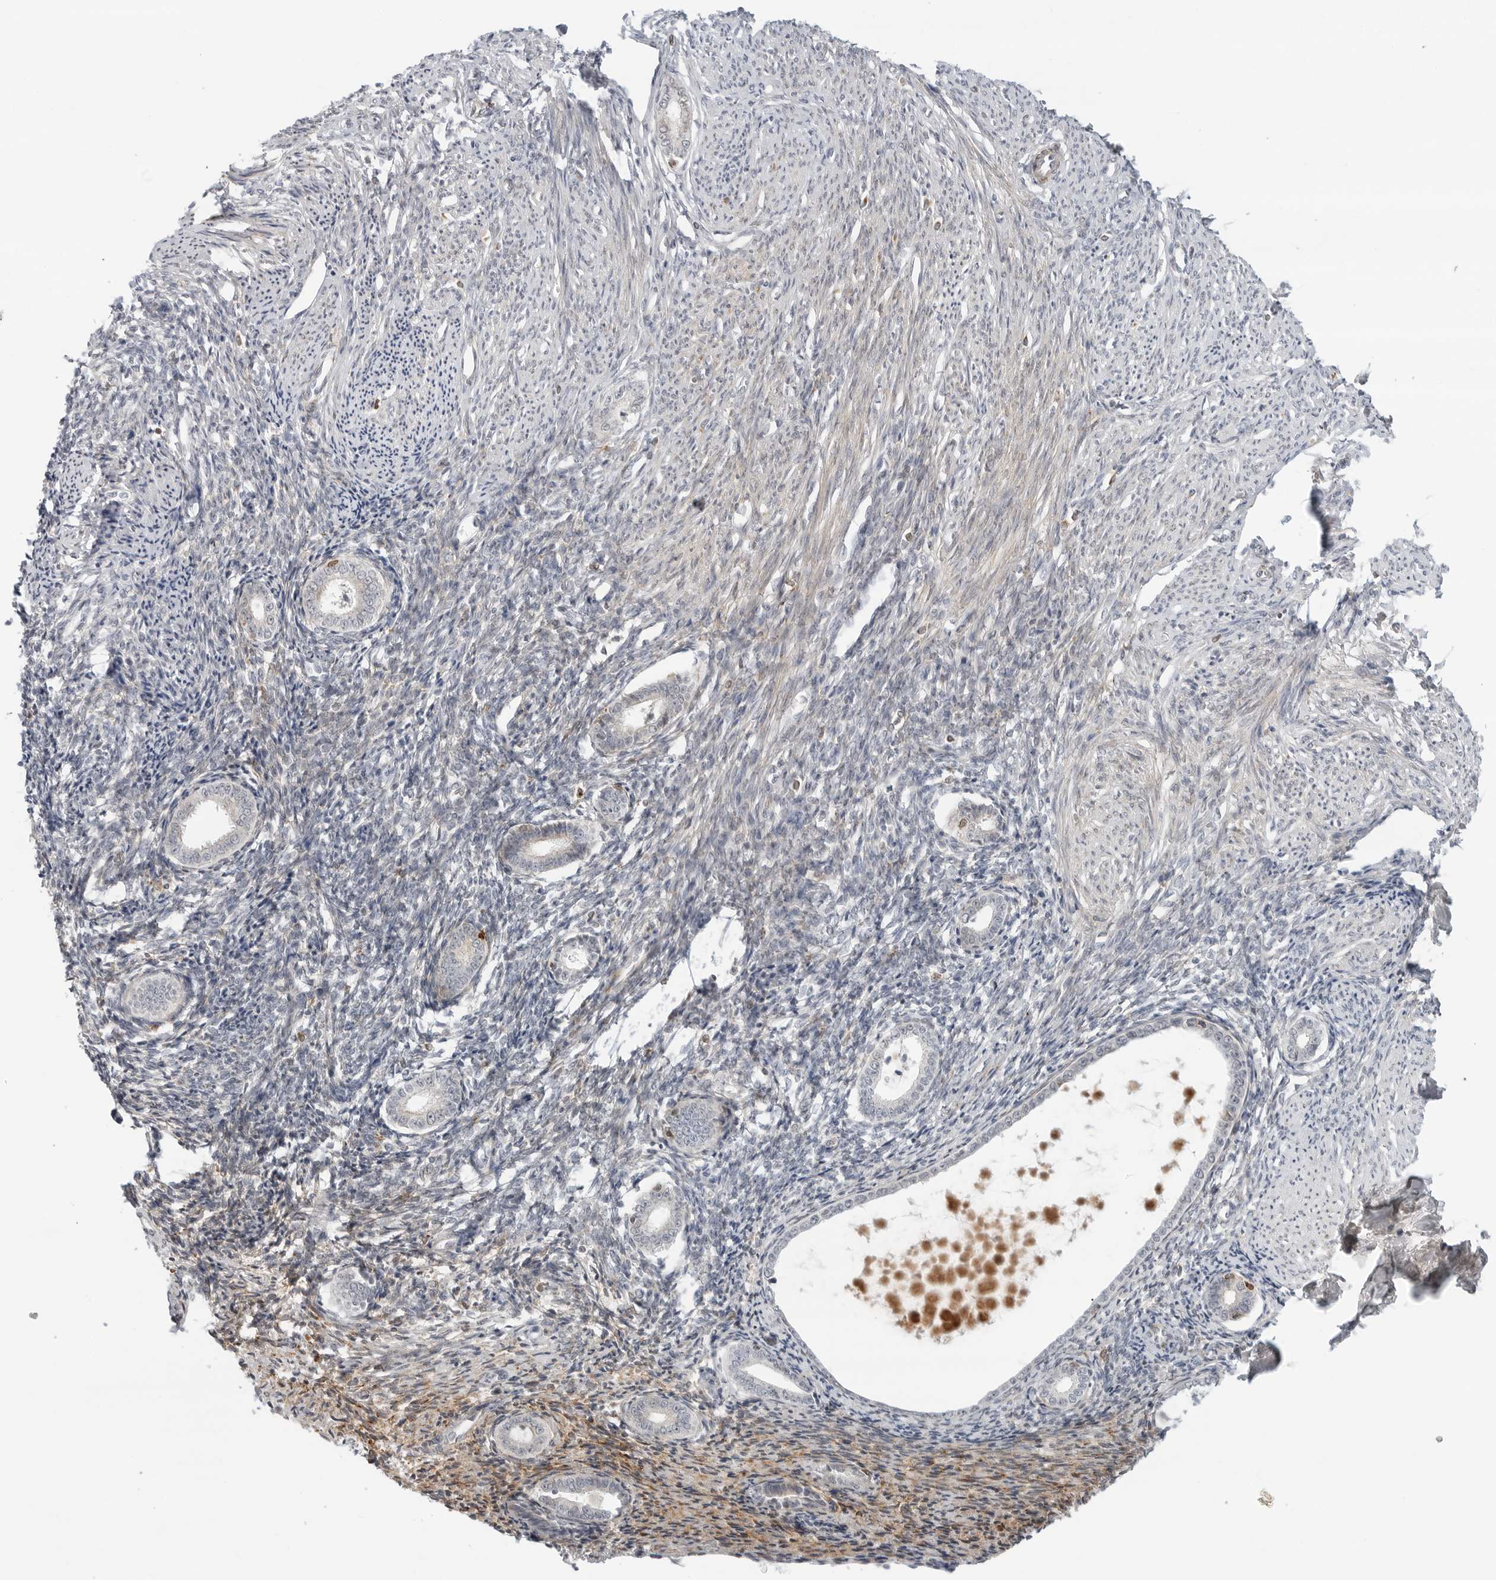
{"staining": {"intensity": "strong", "quantity": "25%-75%", "location": "cytoplasmic/membranous"}, "tissue": "endometrium", "cell_type": "Cells in endometrial stroma", "image_type": "normal", "snomed": [{"axis": "morphology", "description": "Normal tissue, NOS"}, {"axis": "topography", "description": "Endometrium"}], "caption": "This is a micrograph of immunohistochemistry (IHC) staining of benign endometrium, which shows strong expression in the cytoplasmic/membranous of cells in endometrial stroma.", "gene": "C1QTNF1", "patient": {"sex": "female", "age": 56}}